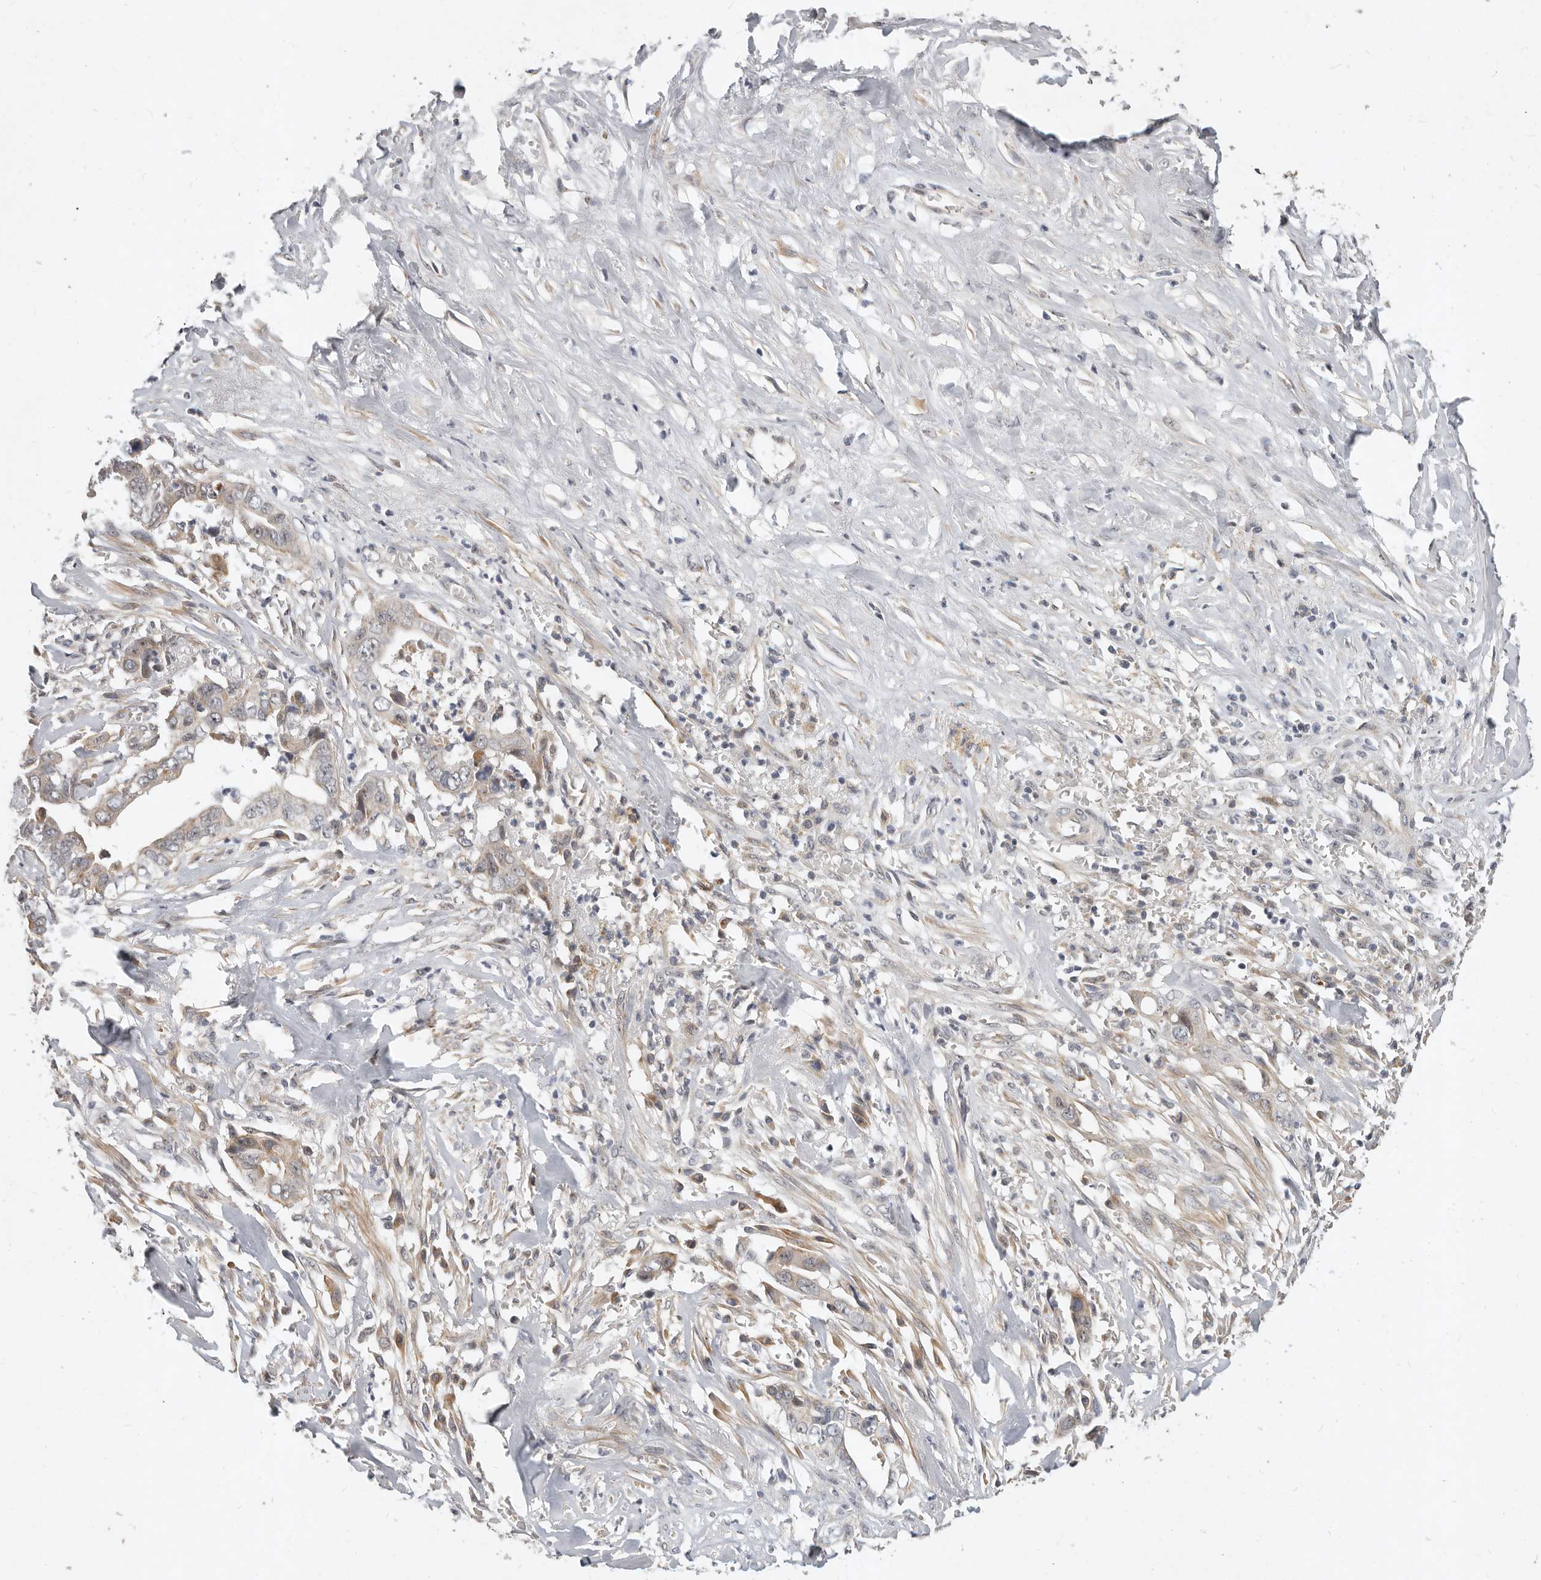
{"staining": {"intensity": "weak", "quantity": "25%-75%", "location": "cytoplasmic/membranous"}, "tissue": "liver cancer", "cell_type": "Tumor cells", "image_type": "cancer", "snomed": [{"axis": "morphology", "description": "Cholangiocarcinoma"}, {"axis": "topography", "description": "Liver"}], "caption": "Protein expression analysis of human liver cholangiocarcinoma reveals weak cytoplasmic/membranous positivity in approximately 25%-75% of tumor cells.", "gene": "MICALL2", "patient": {"sex": "female", "age": 79}}